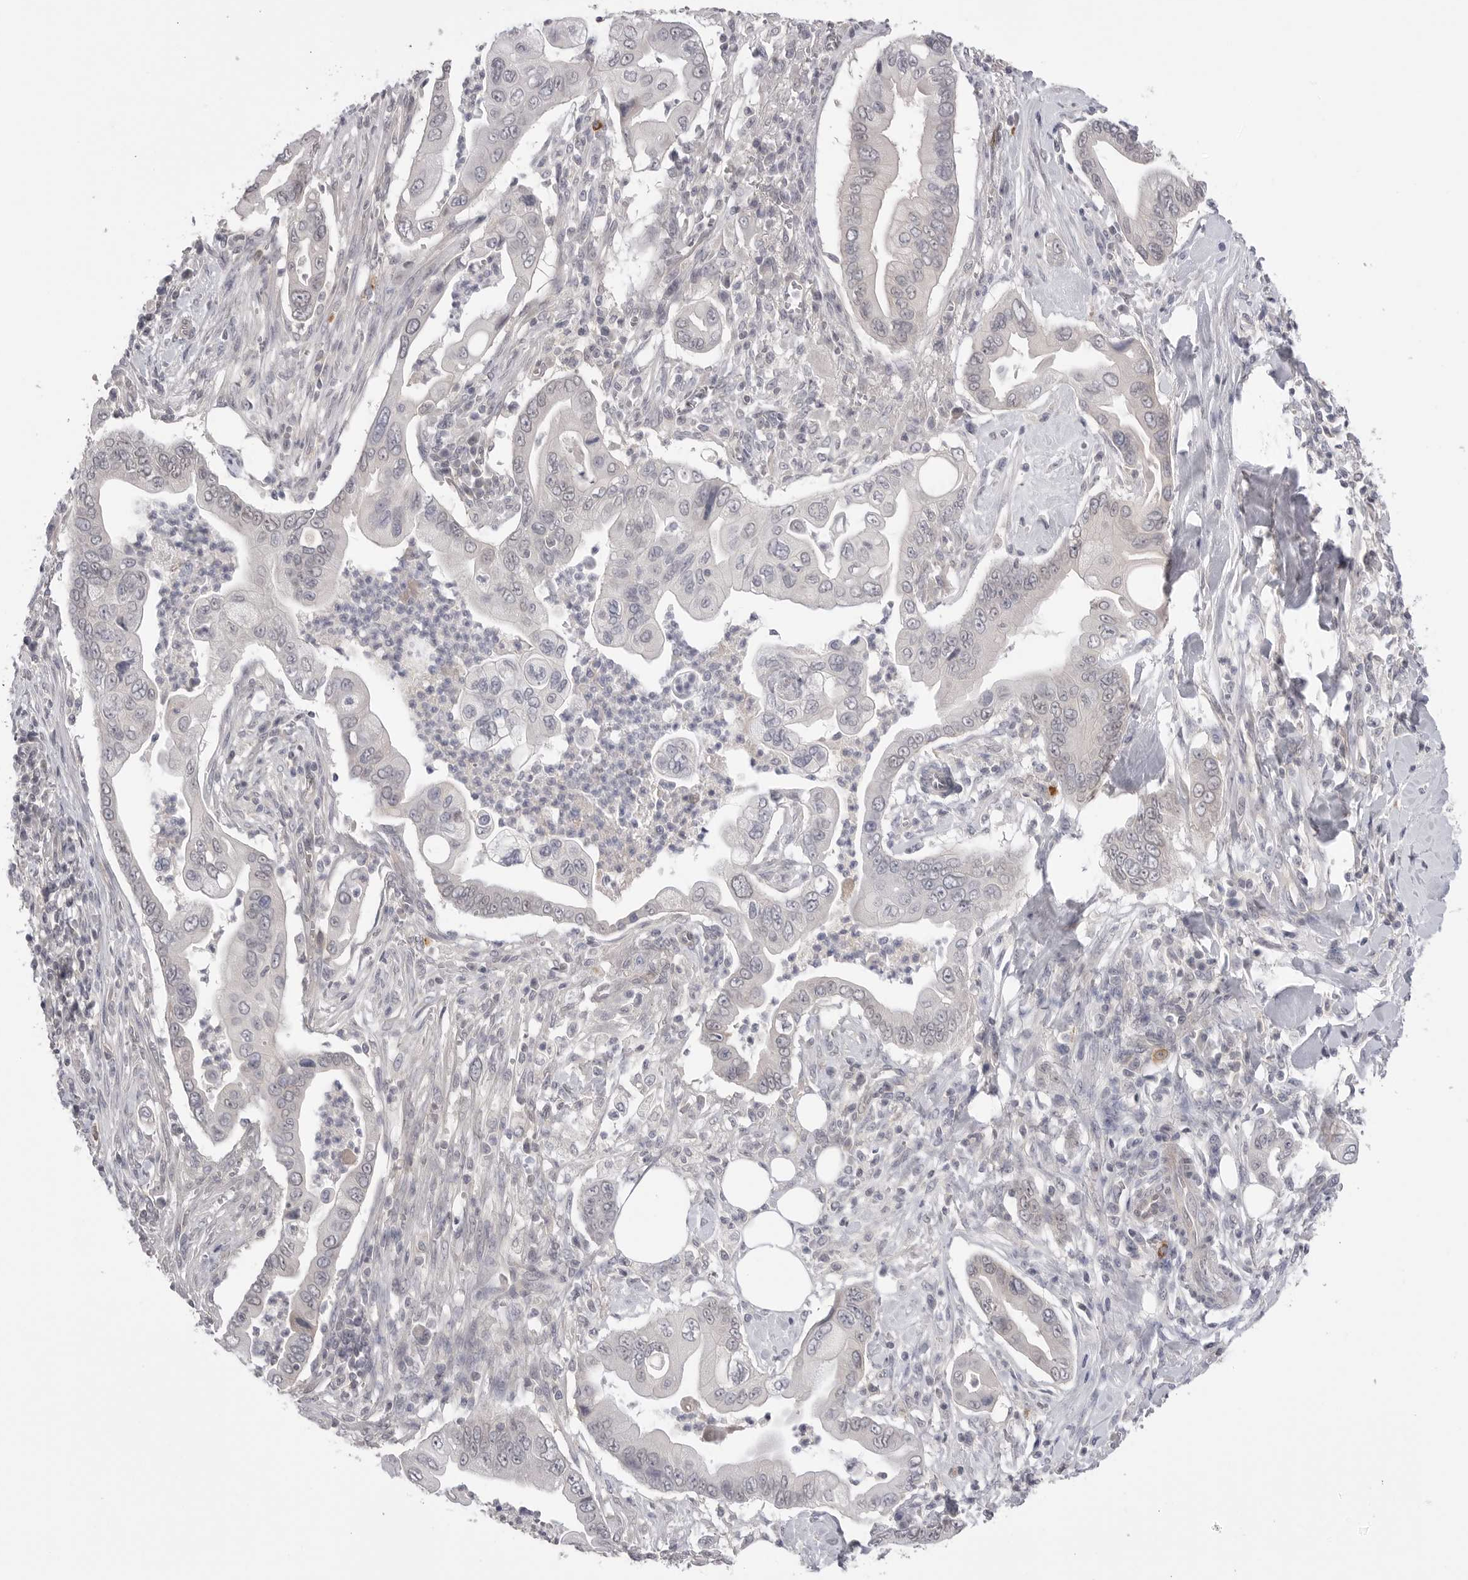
{"staining": {"intensity": "negative", "quantity": "none", "location": "none"}, "tissue": "pancreatic cancer", "cell_type": "Tumor cells", "image_type": "cancer", "snomed": [{"axis": "morphology", "description": "Adenocarcinoma, NOS"}, {"axis": "topography", "description": "Pancreas"}], "caption": "IHC of human pancreatic cancer (adenocarcinoma) shows no expression in tumor cells. (DAB immunohistochemistry (IHC) with hematoxylin counter stain).", "gene": "DLGAP3", "patient": {"sex": "male", "age": 78}}